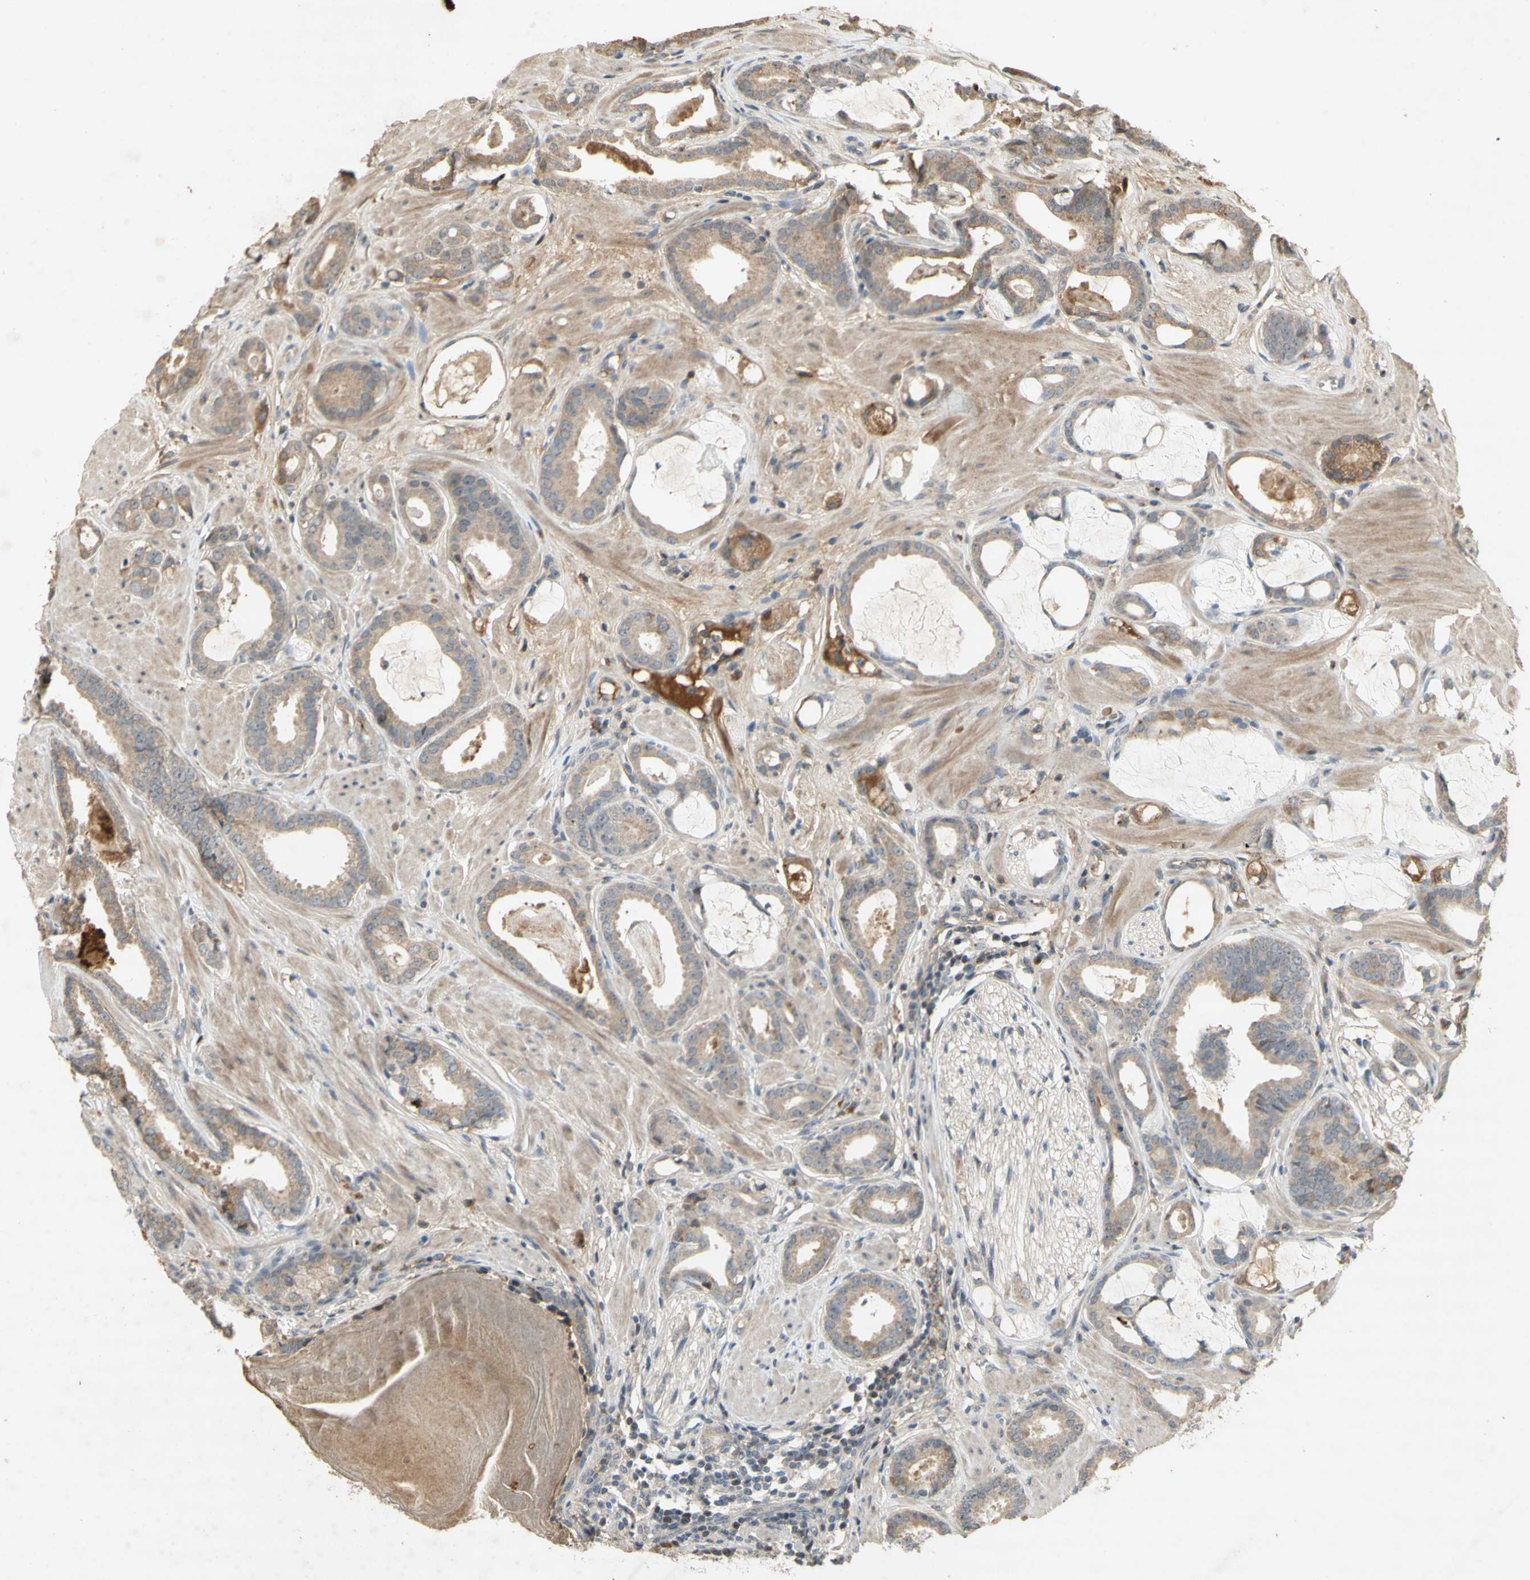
{"staining": {"intensity": "weak", "quantity": "<25%", "location": "cytoplasmic/membranous"}, "tissue": "prostate cancer", "cell_type": "Tumor cells", "image_type": "cancer", "snomed": [{"axis": "morphology", "description": "Adenocarcinoma, Low grade"}, {"axis": "topography", "description": "Prostate"}], "caption": "Tumor cells are negative for brown protein staining in low-grade adenocarcinoma (prostate).", "gene": "NRG4", "patient": {"sex": "male", "age": 53}}